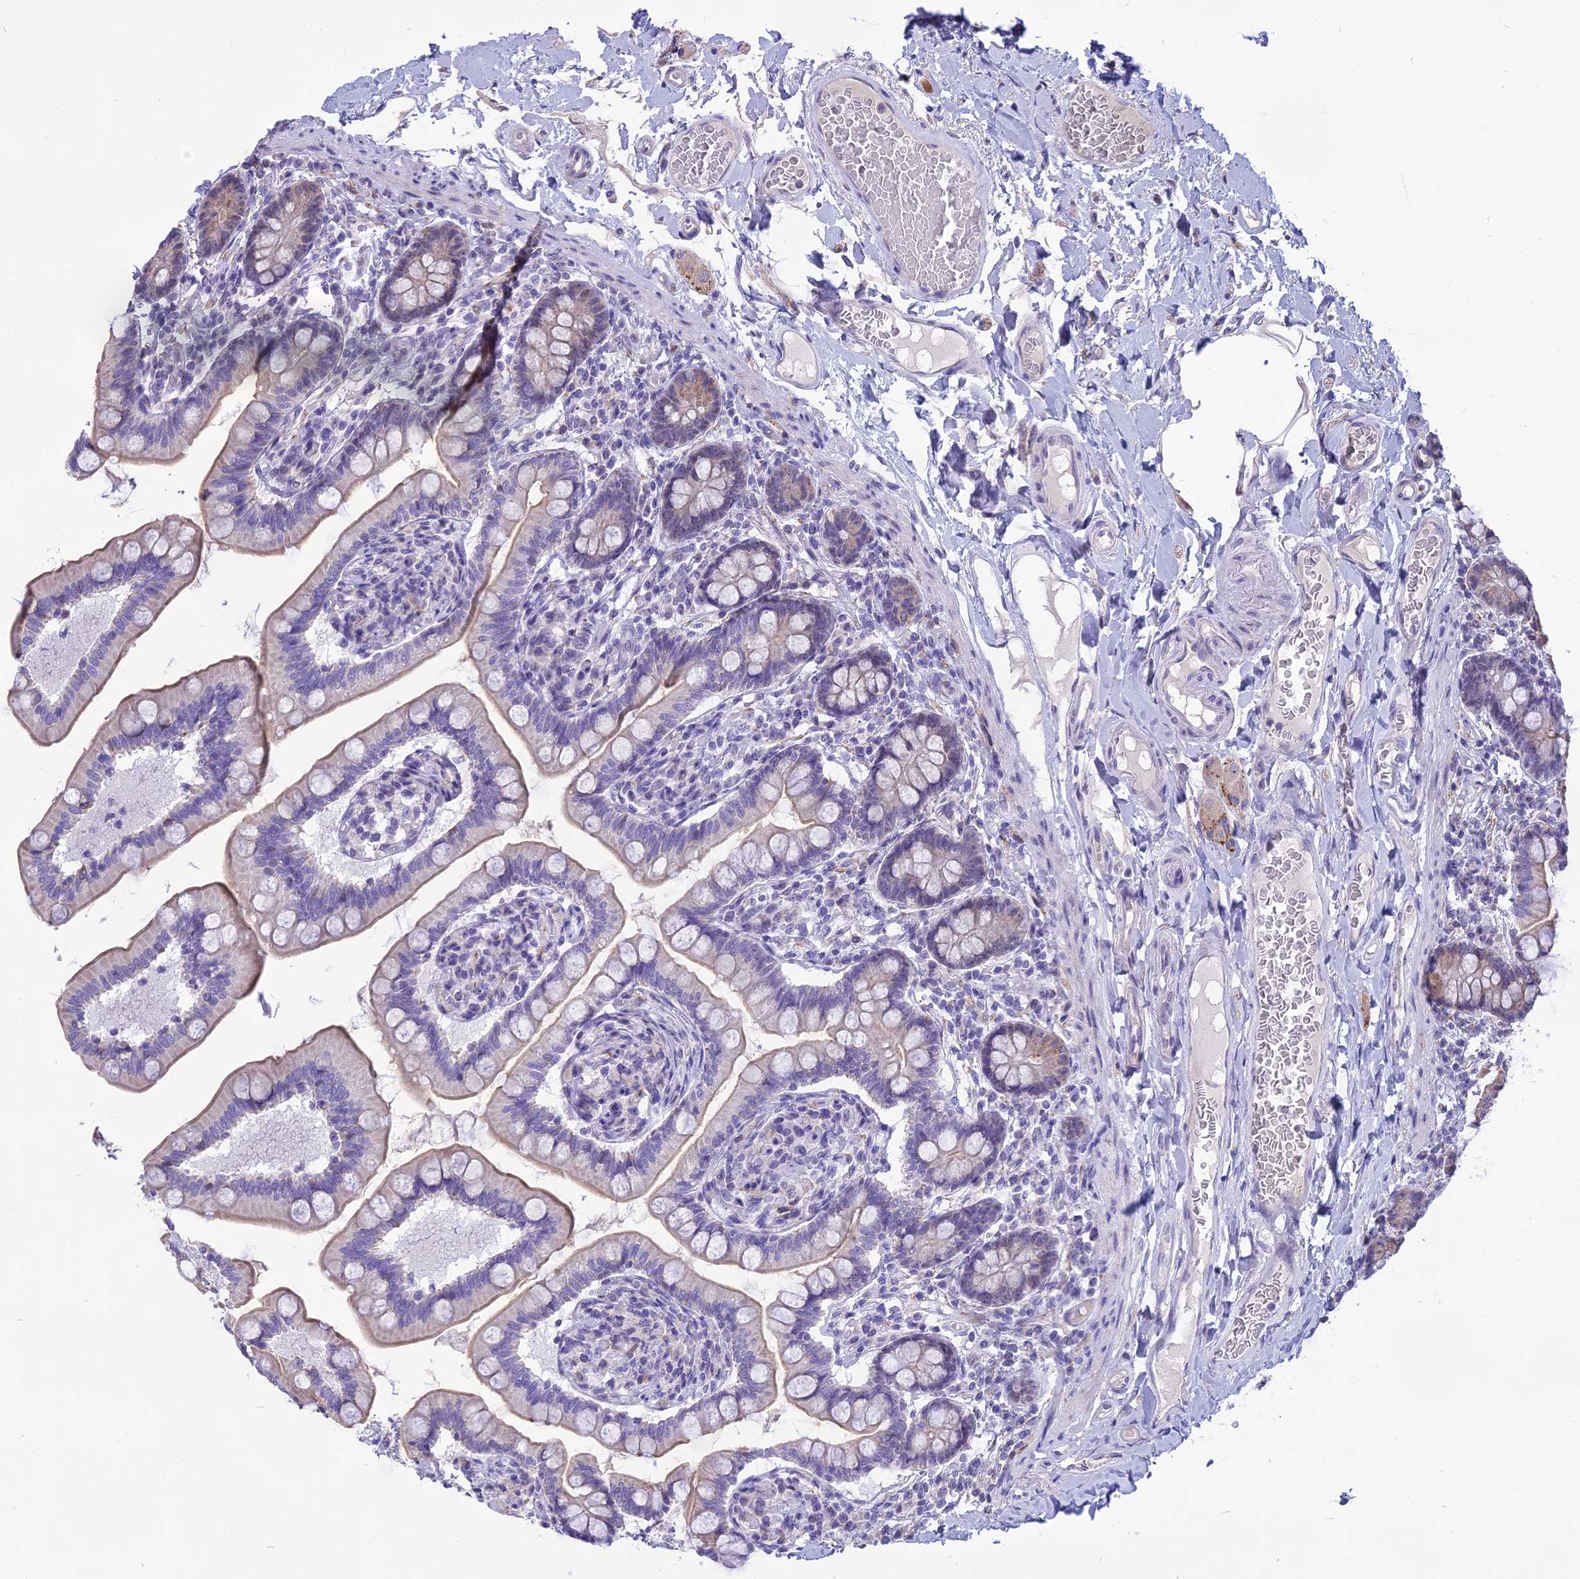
{"staining": {"intensity": "weak", "quantity": "<25%", "location": "cytoplasmic/membranous"}, "tissue": "small intestine", "cell_type": "Glandular cells", "image_type": "normal", "snomed": [{"axis": "morphology", "description": "Normal tissue, NOS"}, {"axis": "topography", "description": "Small intestine"}], "caption": "A micrograph of small intestine stained for a protein shows no brown staining in glandular cells.", "gene": "CMSS1", "patient": {"sex": "female", "age": 64}}